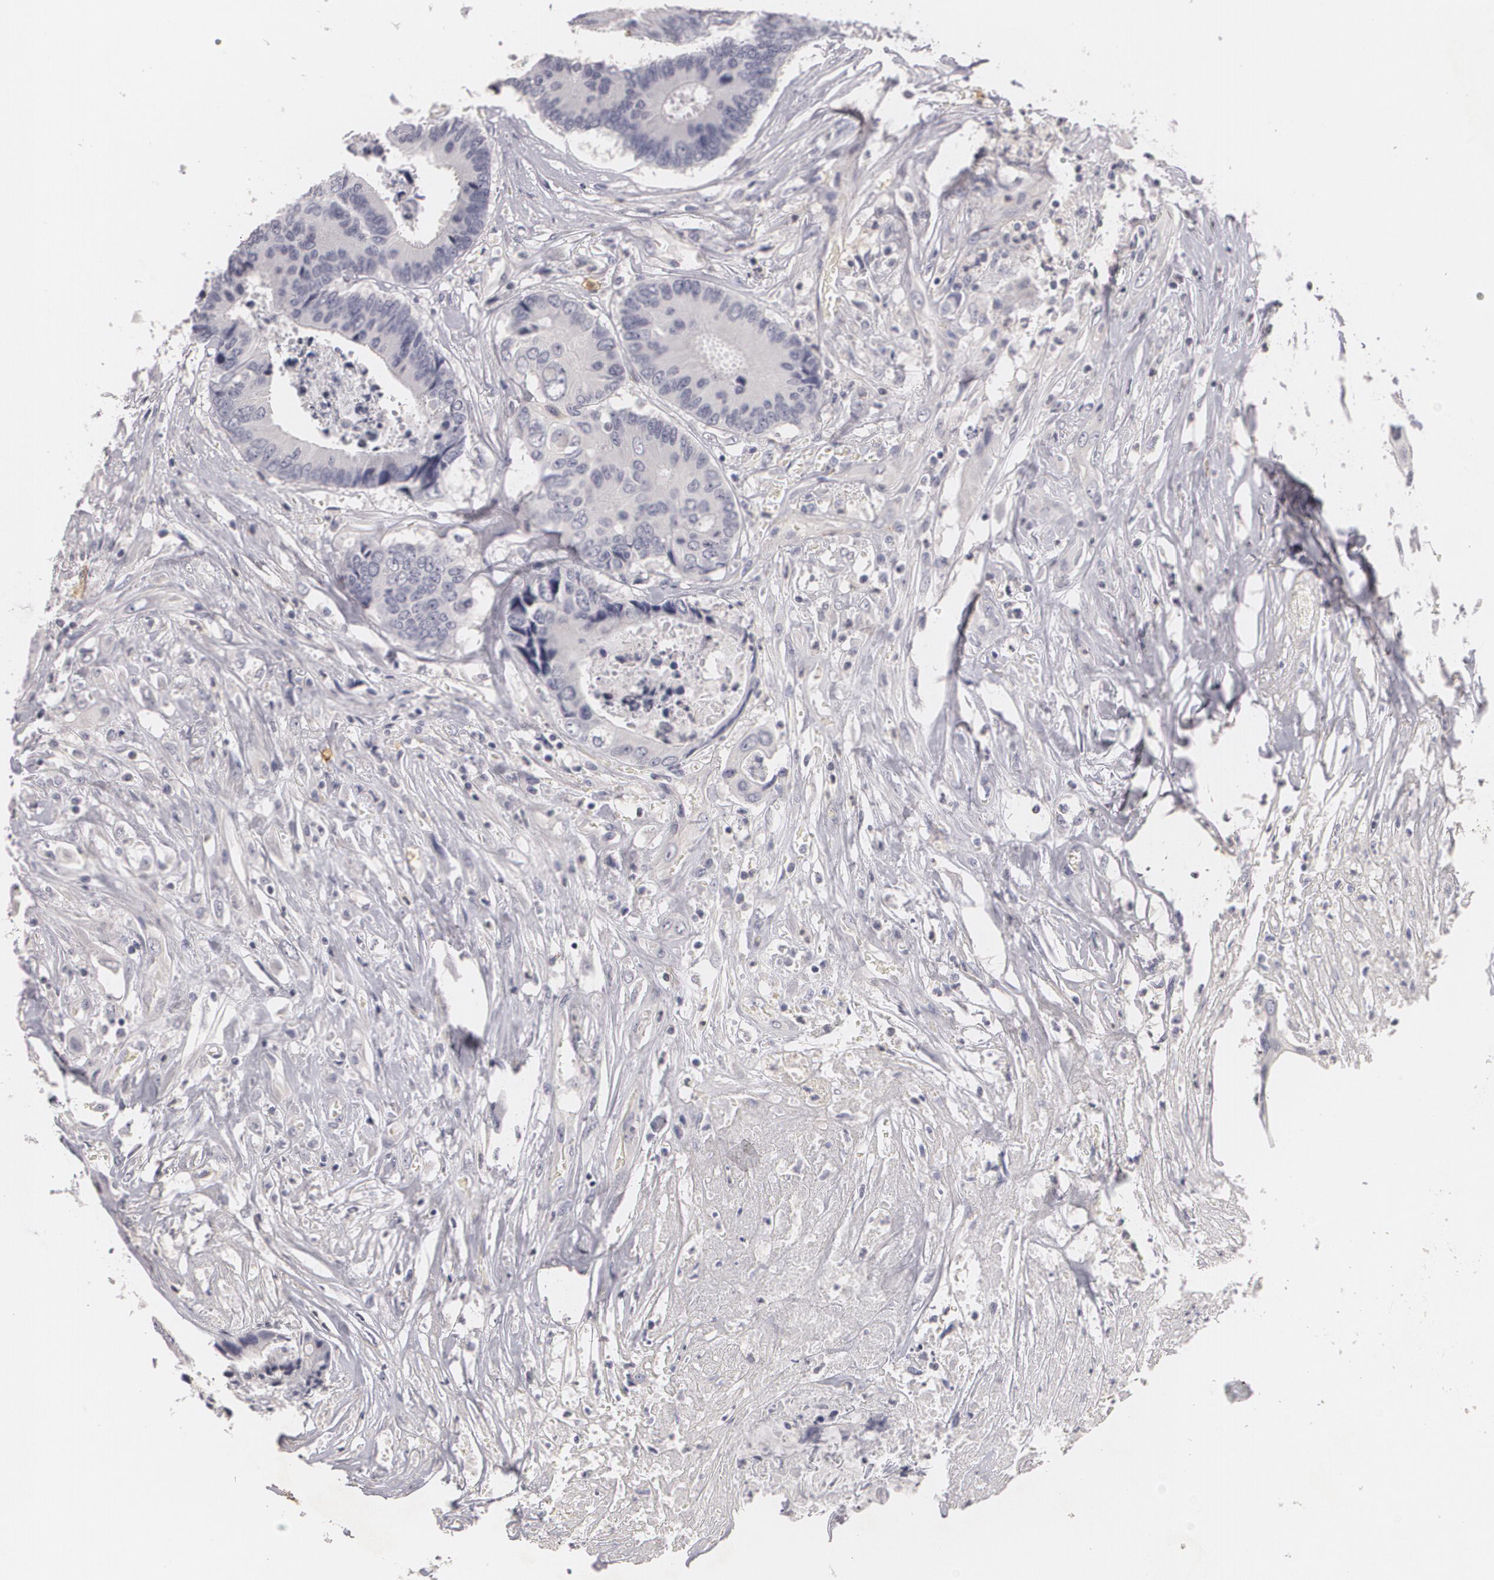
{"staining": {"intensity": "negative", "quantity": "none", "location": "none"}, "tissue": "colorectal cancer", "cell_type": "Tumor cells", "image_type": "cancer", "snomed": [{"axis": "morphology", "description": "Adenocarcinoma, NOS"}, {"axis": "topography", "description": "Rectum"}], "caption": "The IHC micrograph has no significant staining in tumor cells of colorectal cancer (adenocarcinoma) tissue.", "gene": "NGFR", "patient": {"sex": "male", "age": 55}}